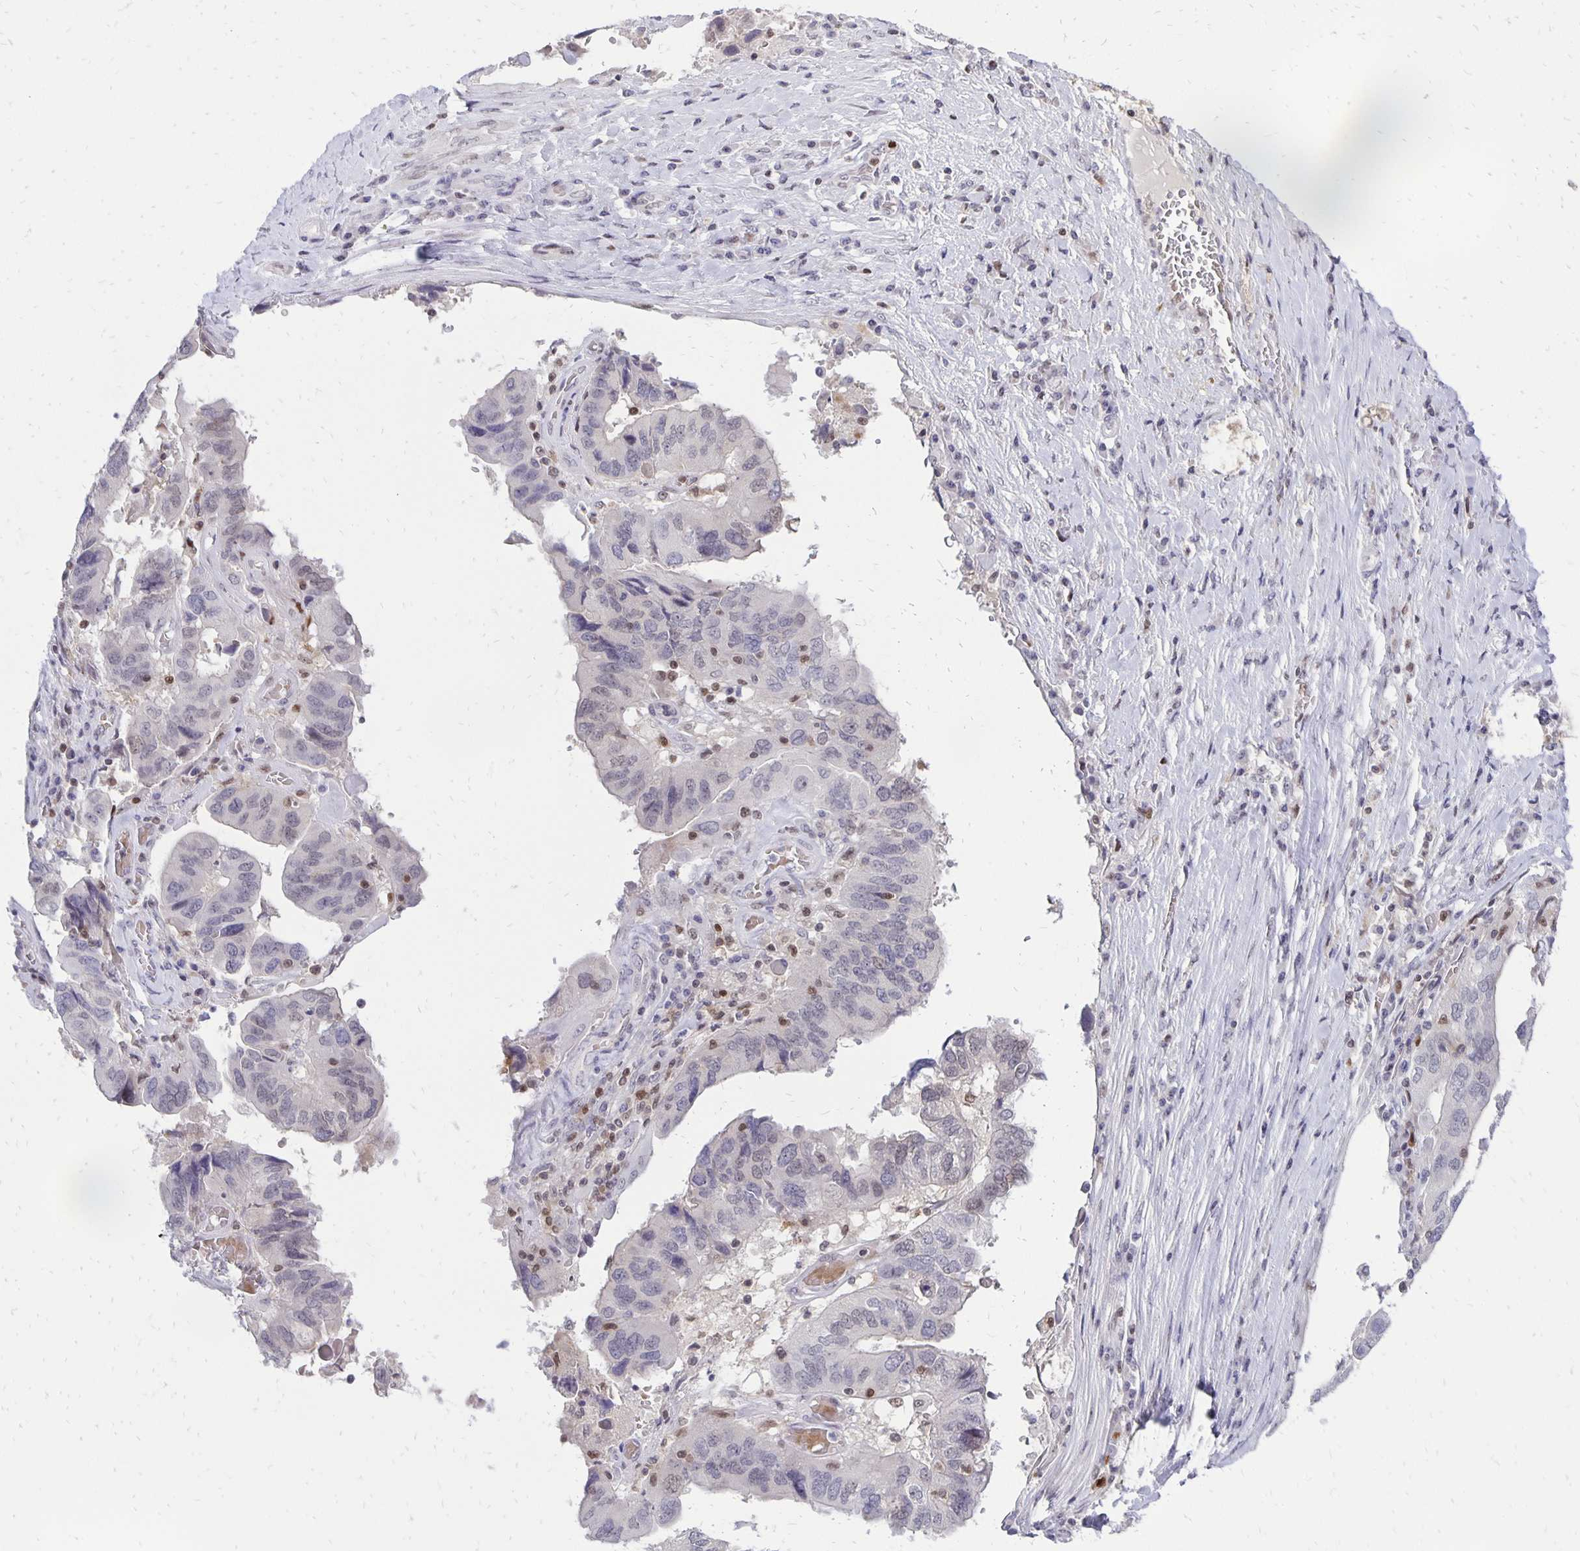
{"staining": {"intensity": "weak", "quantity": "<25%", "location": "nuclear"}, "tissue": "ovarian cancer", "cell_type": "Tumor cells", "image_type": "cancer", "snomed": [{"axis": "morphology", "description": "Cystadenocarcinoma, serous, NOS"}, {"axis": "topography", "description": "Ovary"}], "caption": "High magnification brightfield microscopy of serous cystadenocarcinoma (ovarian) stained with DAB (3,3'-diaminobenzidine) (brown) and counterstained with hematoxylin (blue): tumor cells show no significant expression.", "gene": "DCK", "patient": {"sex": "female", "age": 79}}